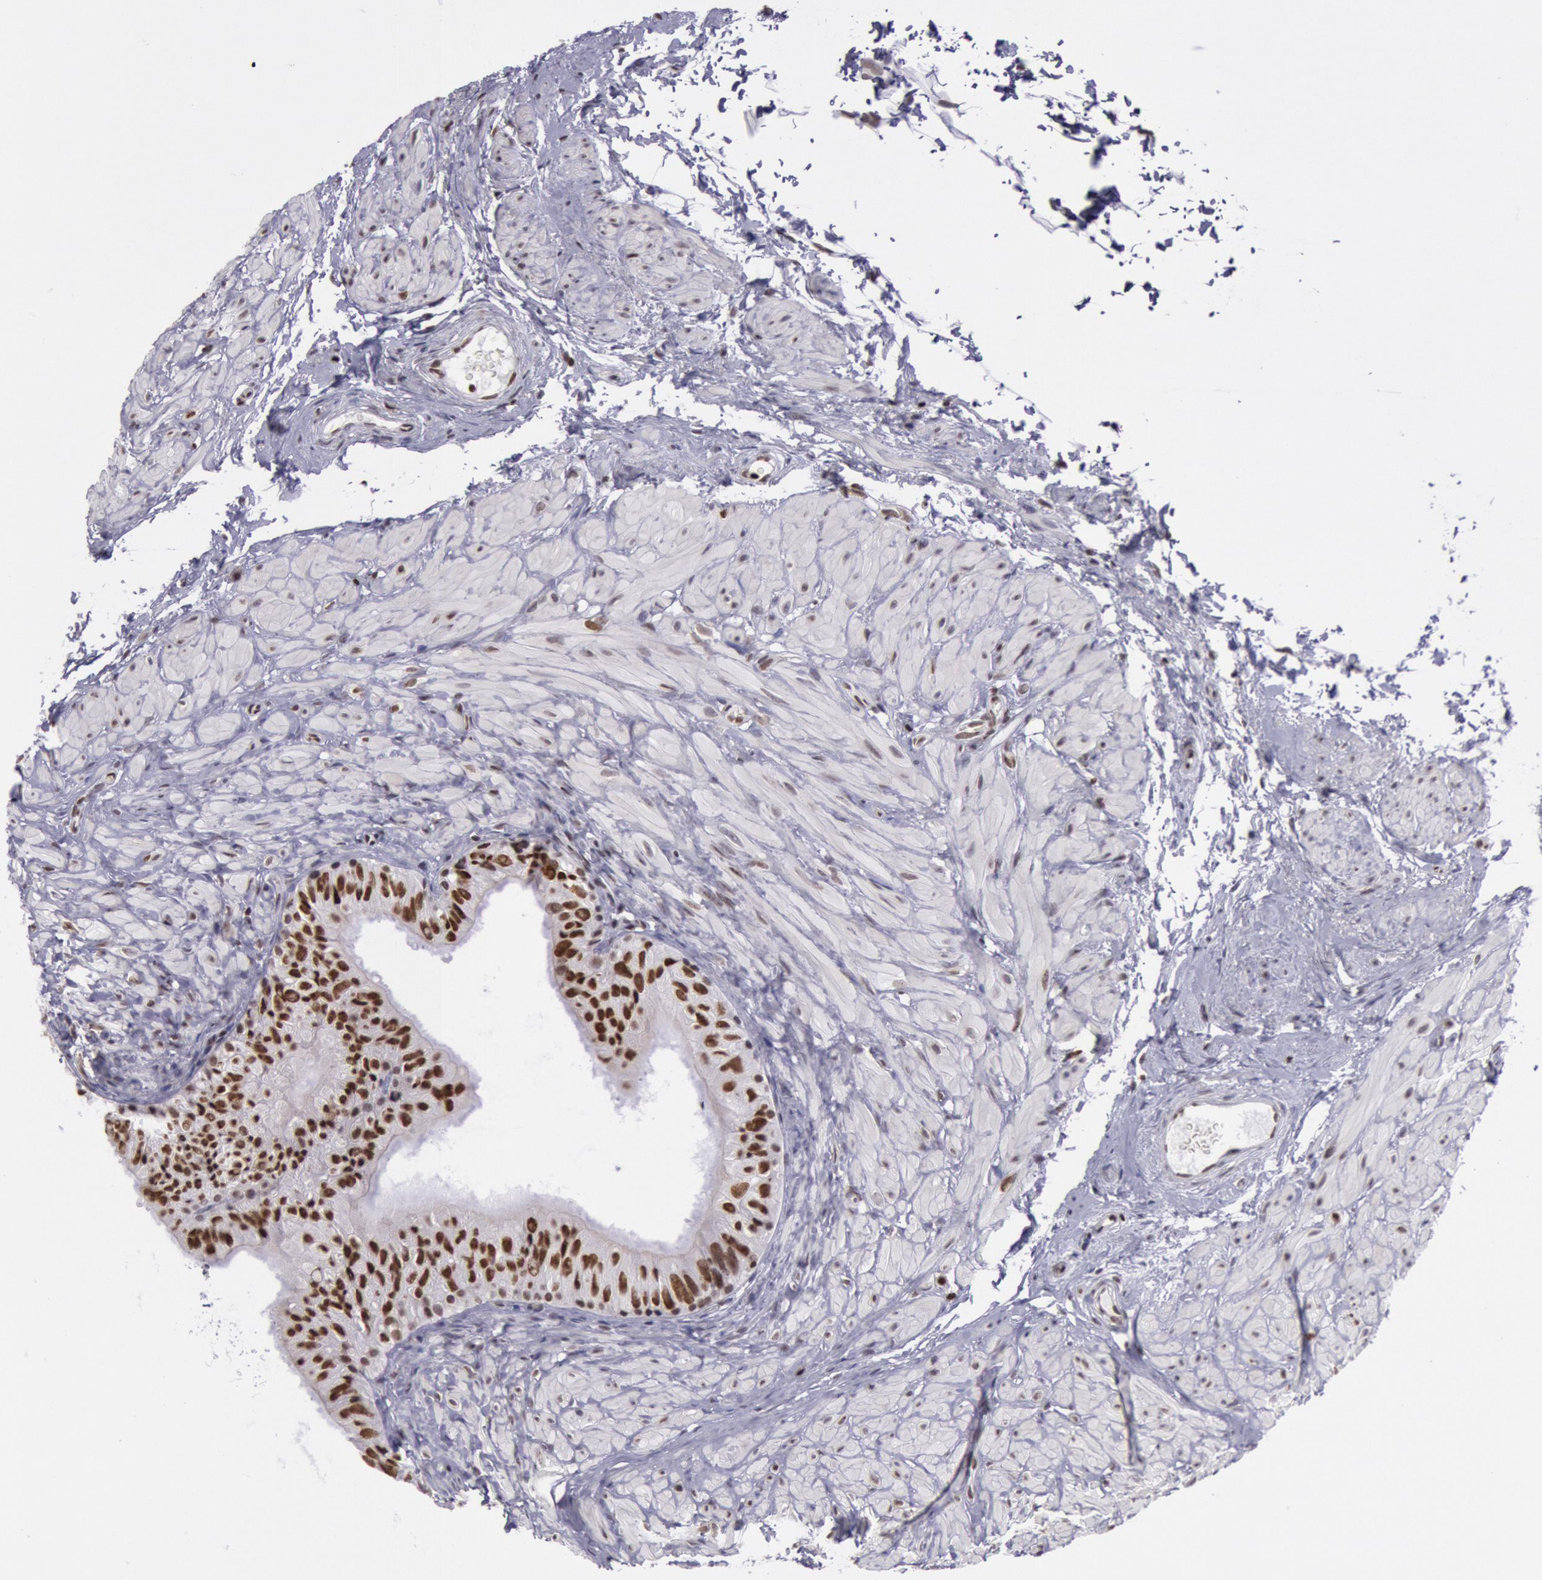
{"staining": {"intensity": "strong", "quantity": ">75%", "location": "nuclear"}, "tissue": "epididymis", "cell_type": "Glandular cells", "image_type": "normal", "snomed": [{"axis": "morphology", "description": "Normal tissue, NOS"}, {"axis": "topography", "description": "Epididymis"}], "caption": "Glandular cells reveal high levels of strong nuclear expression in approximately >75% of cells in unremarkable human epididymis.", "gene": "NKAP", "patient": {"sex": "male", "age": 77}}